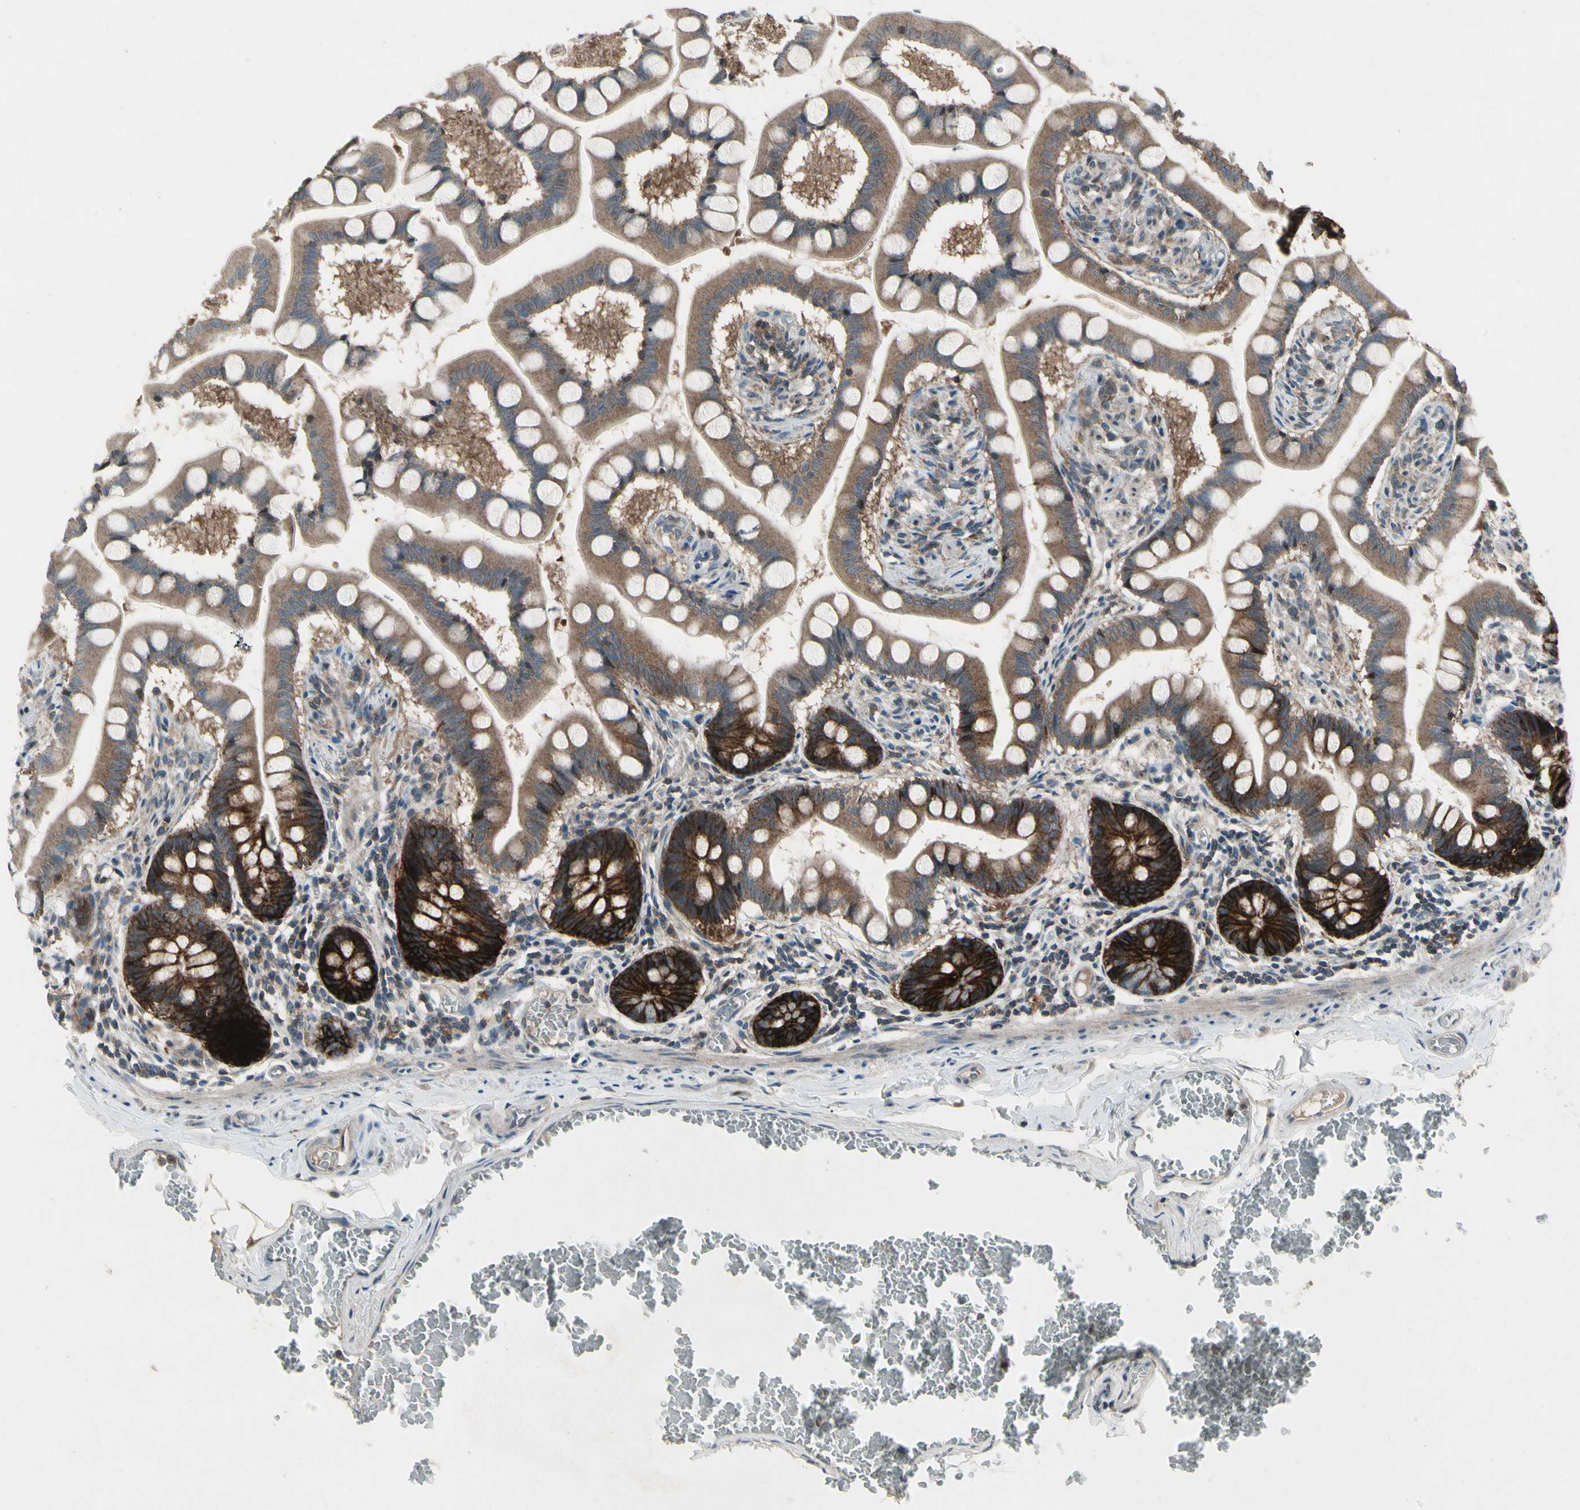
{"staining": {"intensity": "strong", "quantity": ">75%", "location": "cytoplasmic/membranous"}, "tissue": "small intestine", "cell_type": "Glandular cells", "image_type": "normal", "snomed": [{"axis": "morphology", "description": "Normal tissue, NOS"}, {"axis": "topography", "description": "Small intestine"}], "caption": "Small intestine was stained to show a protein in brown. There is high levels of strong cytoplasmic/membranous expression in approximately >75% of glandular cells. The staining was performed using DAB, with brown indicating positive protein expression. Nuclei are stained blue with hematoxylin.", "gene": "NMI", "patient": {"sex": "male", "age": 41}}